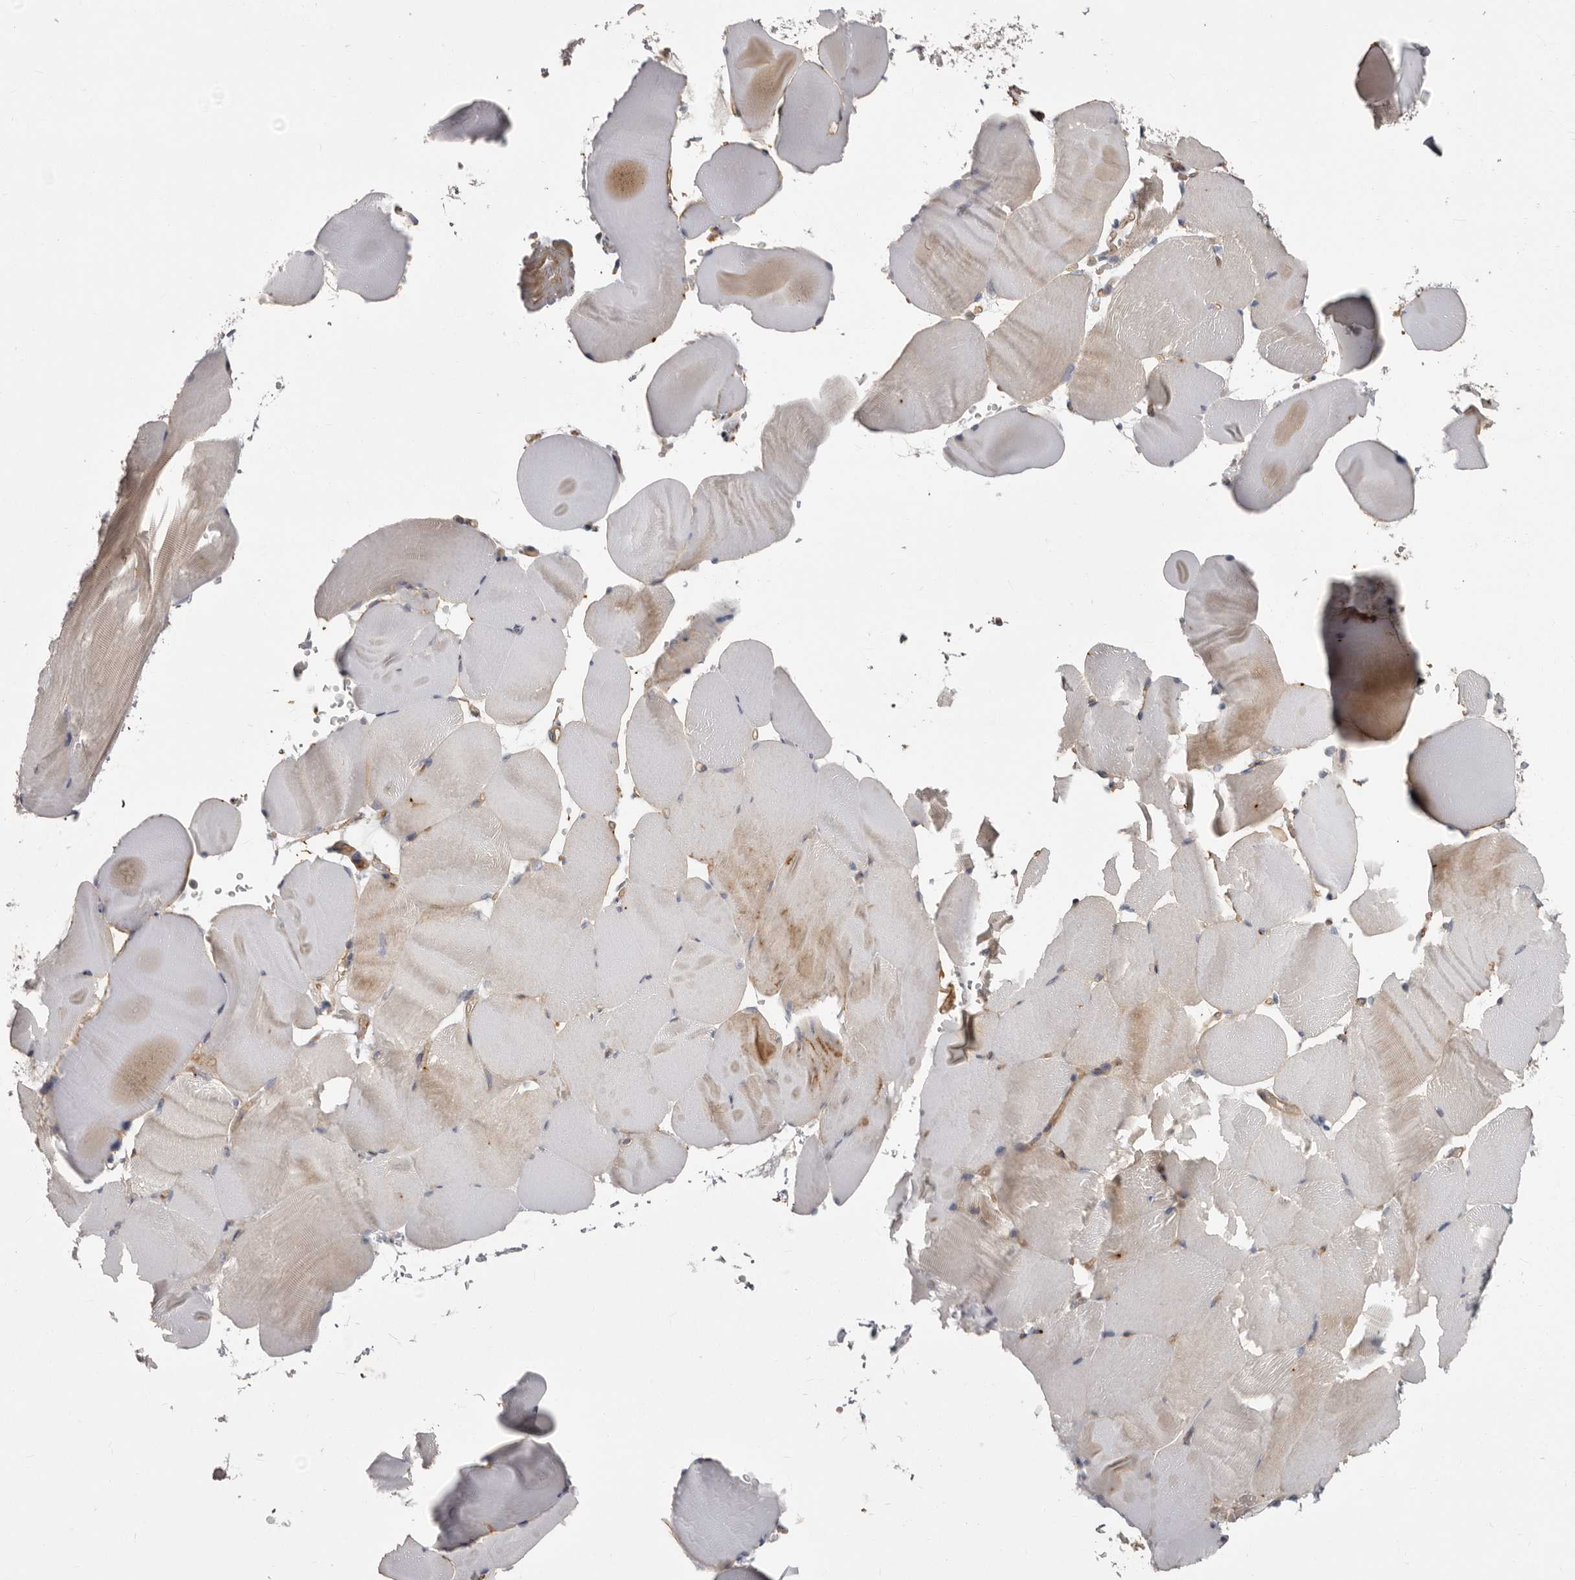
{"staining": {"intensity": "weak", "quantity": "<25%", "location": "cytoplasmic/membranous"}, "tissue": "skeletal muscle", "cell_type": "Myocytes", "image_type": "normal", "snomed": [{"axis": "morphology", "description": "Normal tissue, NOS"}, {"axis": "topography", "description": "Skeletal muscle"}, {"axis": "topography", "description": "Parathyroid gland"}], "caption": "Photomicrograph shows no significant protein positivity in myocytes of unremarkable skeletal muscle.", "gene": "ENAH", "patient": {"sex": "female", "age": 37}}